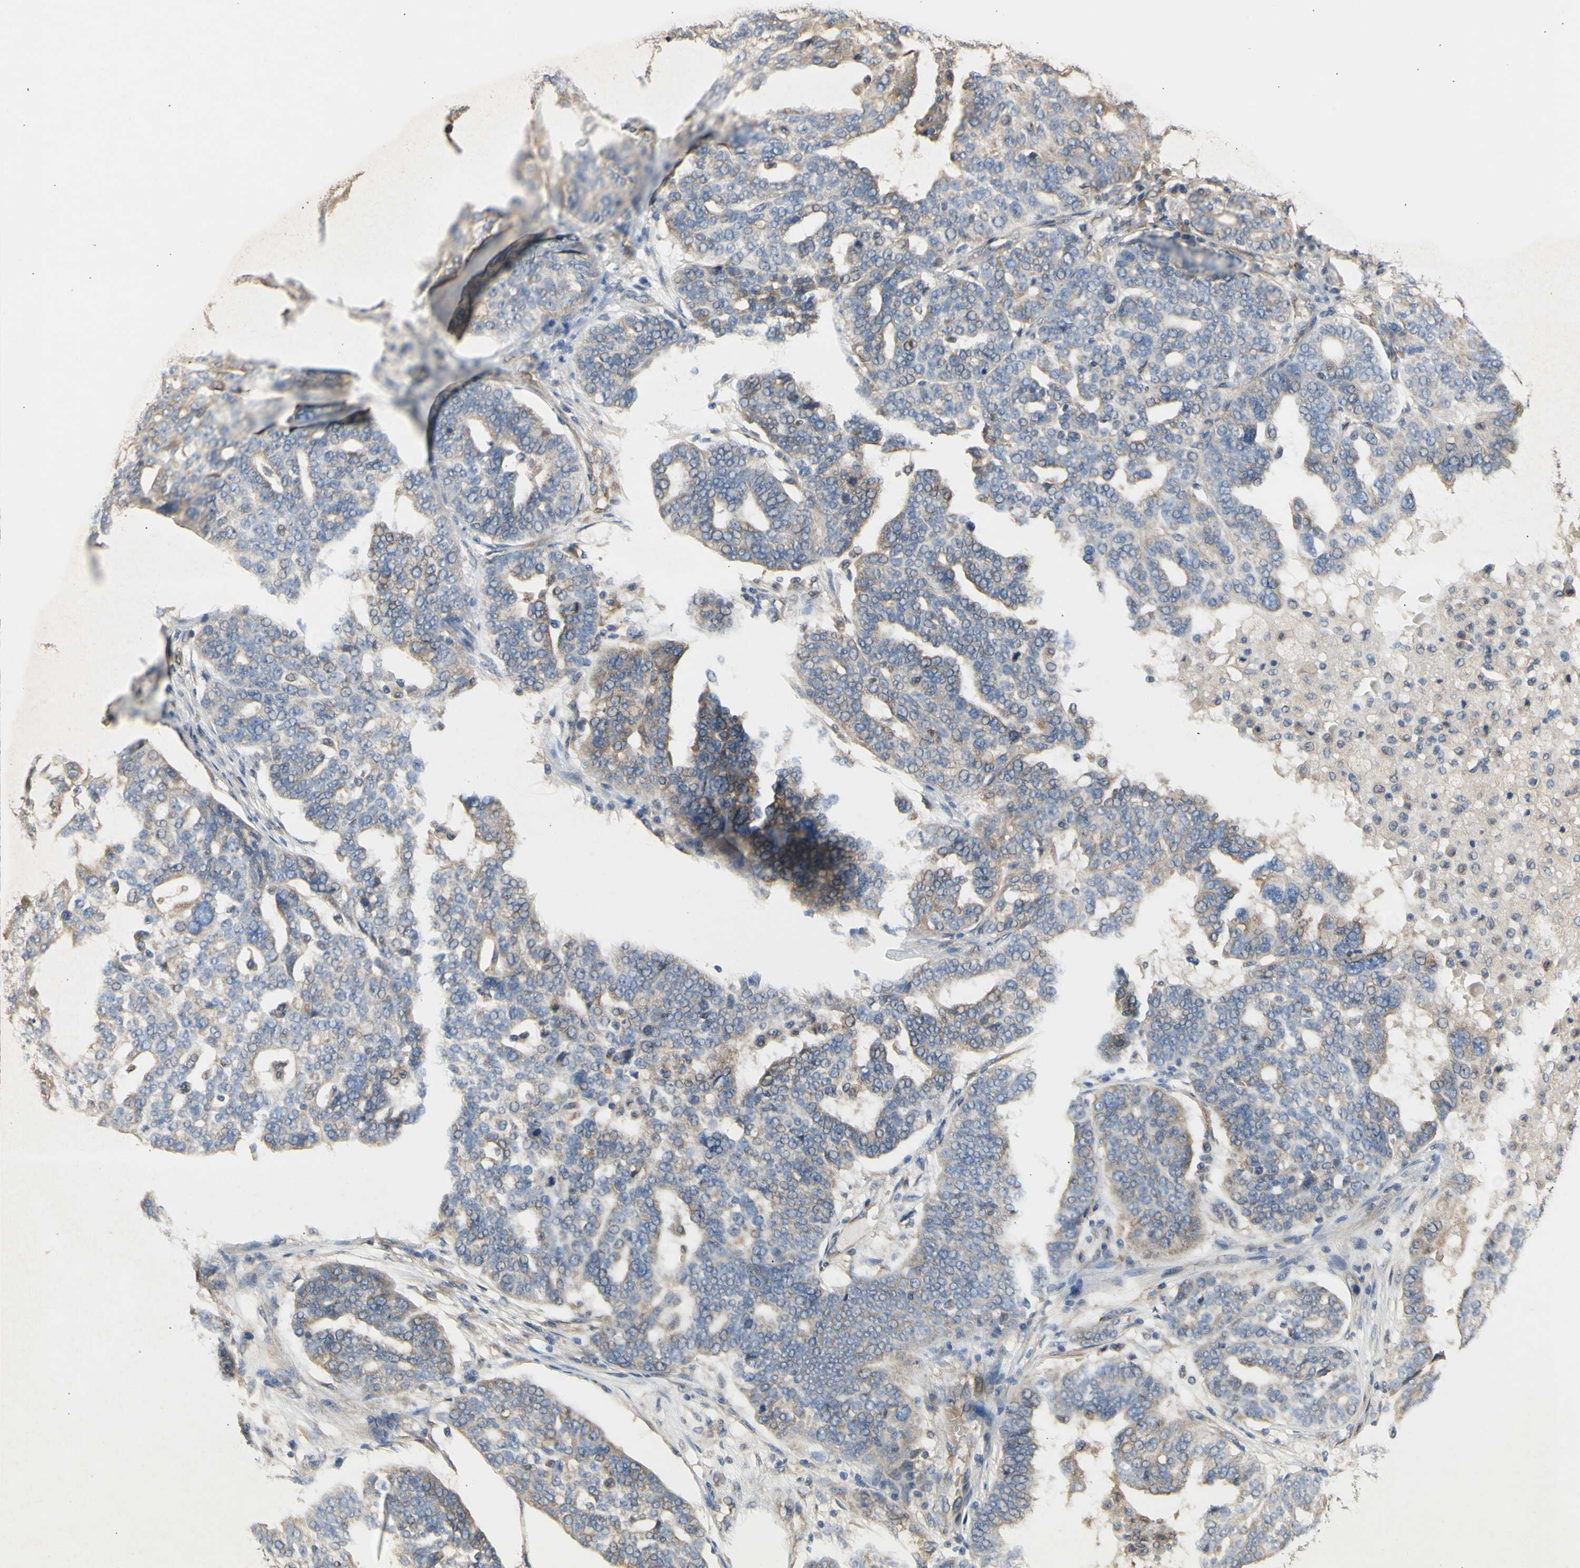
{"staining": {"intensity": "weak", "quantity": "<25%", "location": "cytoplasmic/membranous"}, "tissue": "ovarian cancer", "cell_type": "Tumor cells", "image_type": "cancer", "snomed": [{"axis": "morphology", "description": "Cystadenocarcinoma, serous, NOS"}, {"axis": "topography", "description": "Ovary"}], "caption": "The micrograph demonstrates no significant staining in tumor cells of ovarian cancer (serous cystadenocarcinoma). (DAB immunohistochemistry (IHC), high magnification).", "gene": "KLC1", "patient": {"sex": "female", "age": 59}}